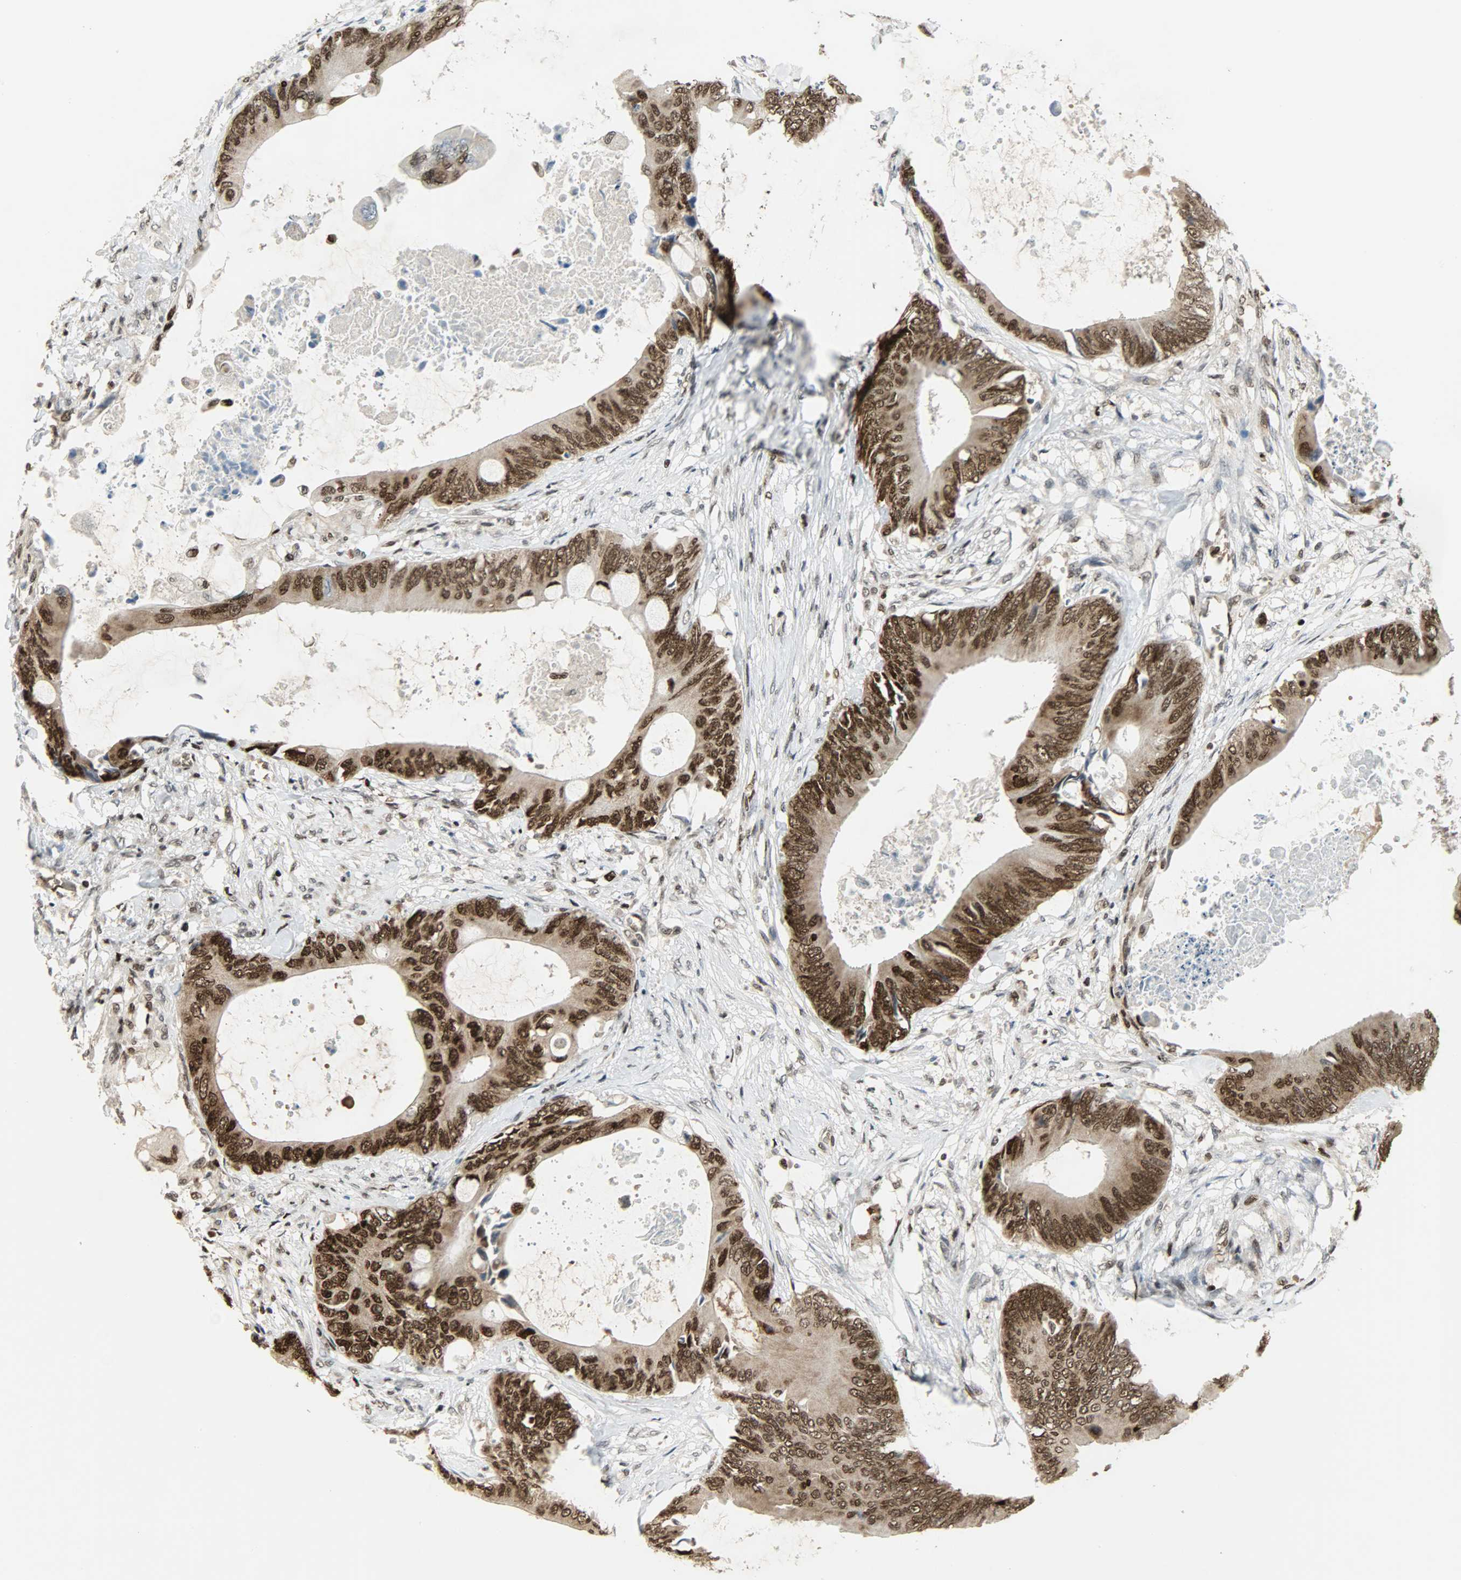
{"staining": {"intensity": "strong", "quantity": ">75%", "location": "cytoplasmic/membranous,nuclear"}, "tissue": "colorectal cancer", "cell_type": "Tumor cells", "image_type": "cancer", "snomed": [{"axis": "morphology", "description": "Normal tissue, NOS"}, {"axis": "morphology", "description": "Adenocarcinoma, NOS"}, {"axis": "topography", "description": "Rectum"}, {"axis": "topography", "description": "Peripheral nerve tissue"}], "caption": "Protein expression by immunohistochemistry (IHC) reveals strong cytoplasmic/membranous and nuclear expression in about >75% of tumor cells in colorectal cancer.", "gene": "SNAI1", "patient": {"sex": "female", "age": 77}}